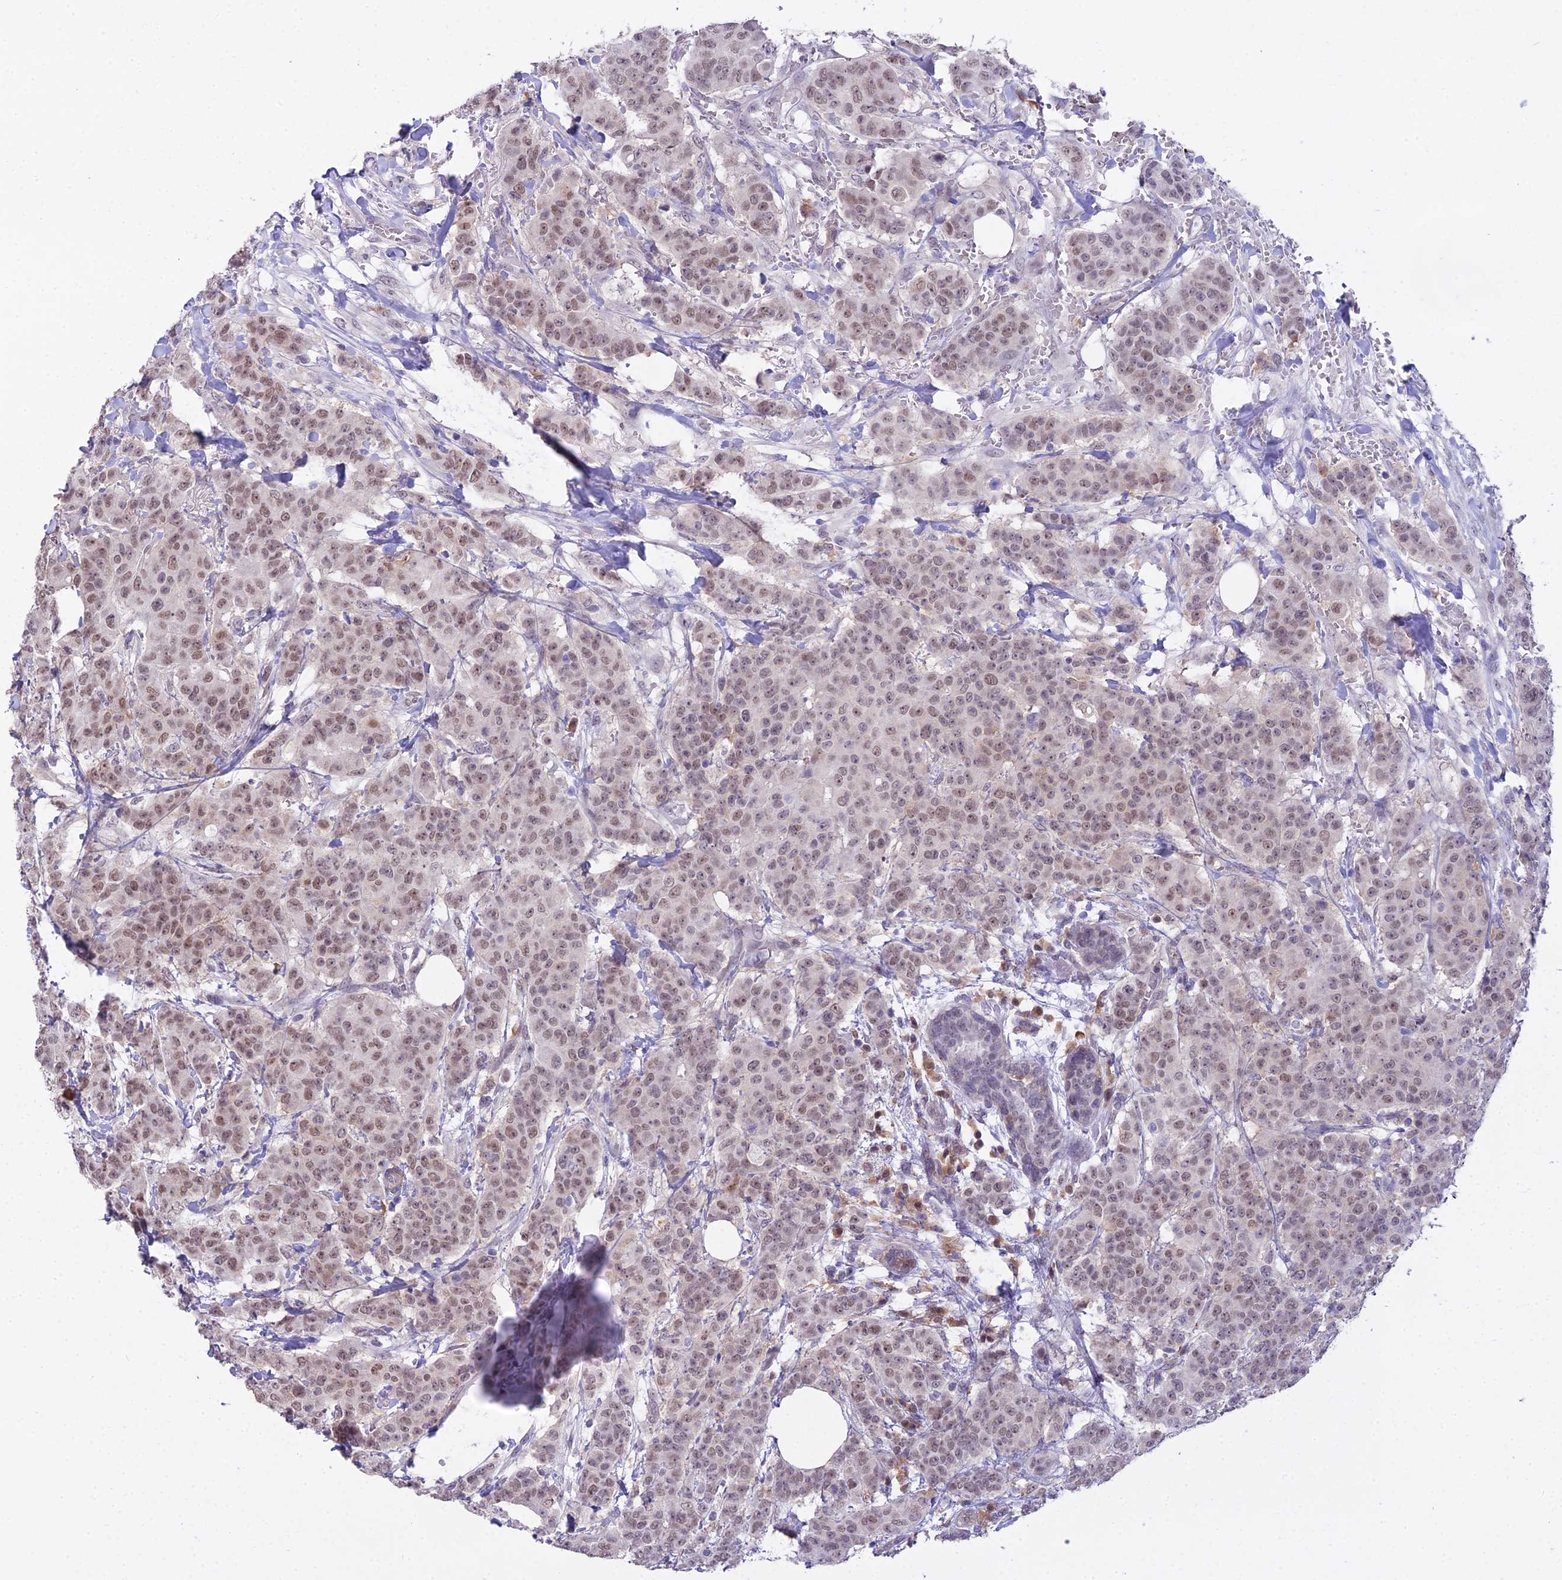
{"staining": {"intensity": "moderate", "quantity": ">75%", "location": "nuclear"}, "tissue": "breast cancer", "cell_type": "Tumor cells", "image_type": "cancer", "snomed": [{"axis": "morphology", "description": "Duct carcinoma"}, {"axis": "topography", "description": "Breast"}], "caption": "DAB (3,3'-diaminobenzidine) immunohistochemical staining of human breast infiltrating ductal carcinoma exhibits moderate nuclear protein positivity in approximately >75% of tumor cells.", "gene": "BLNK", "patient": {"sex": "female", "age": 40}}